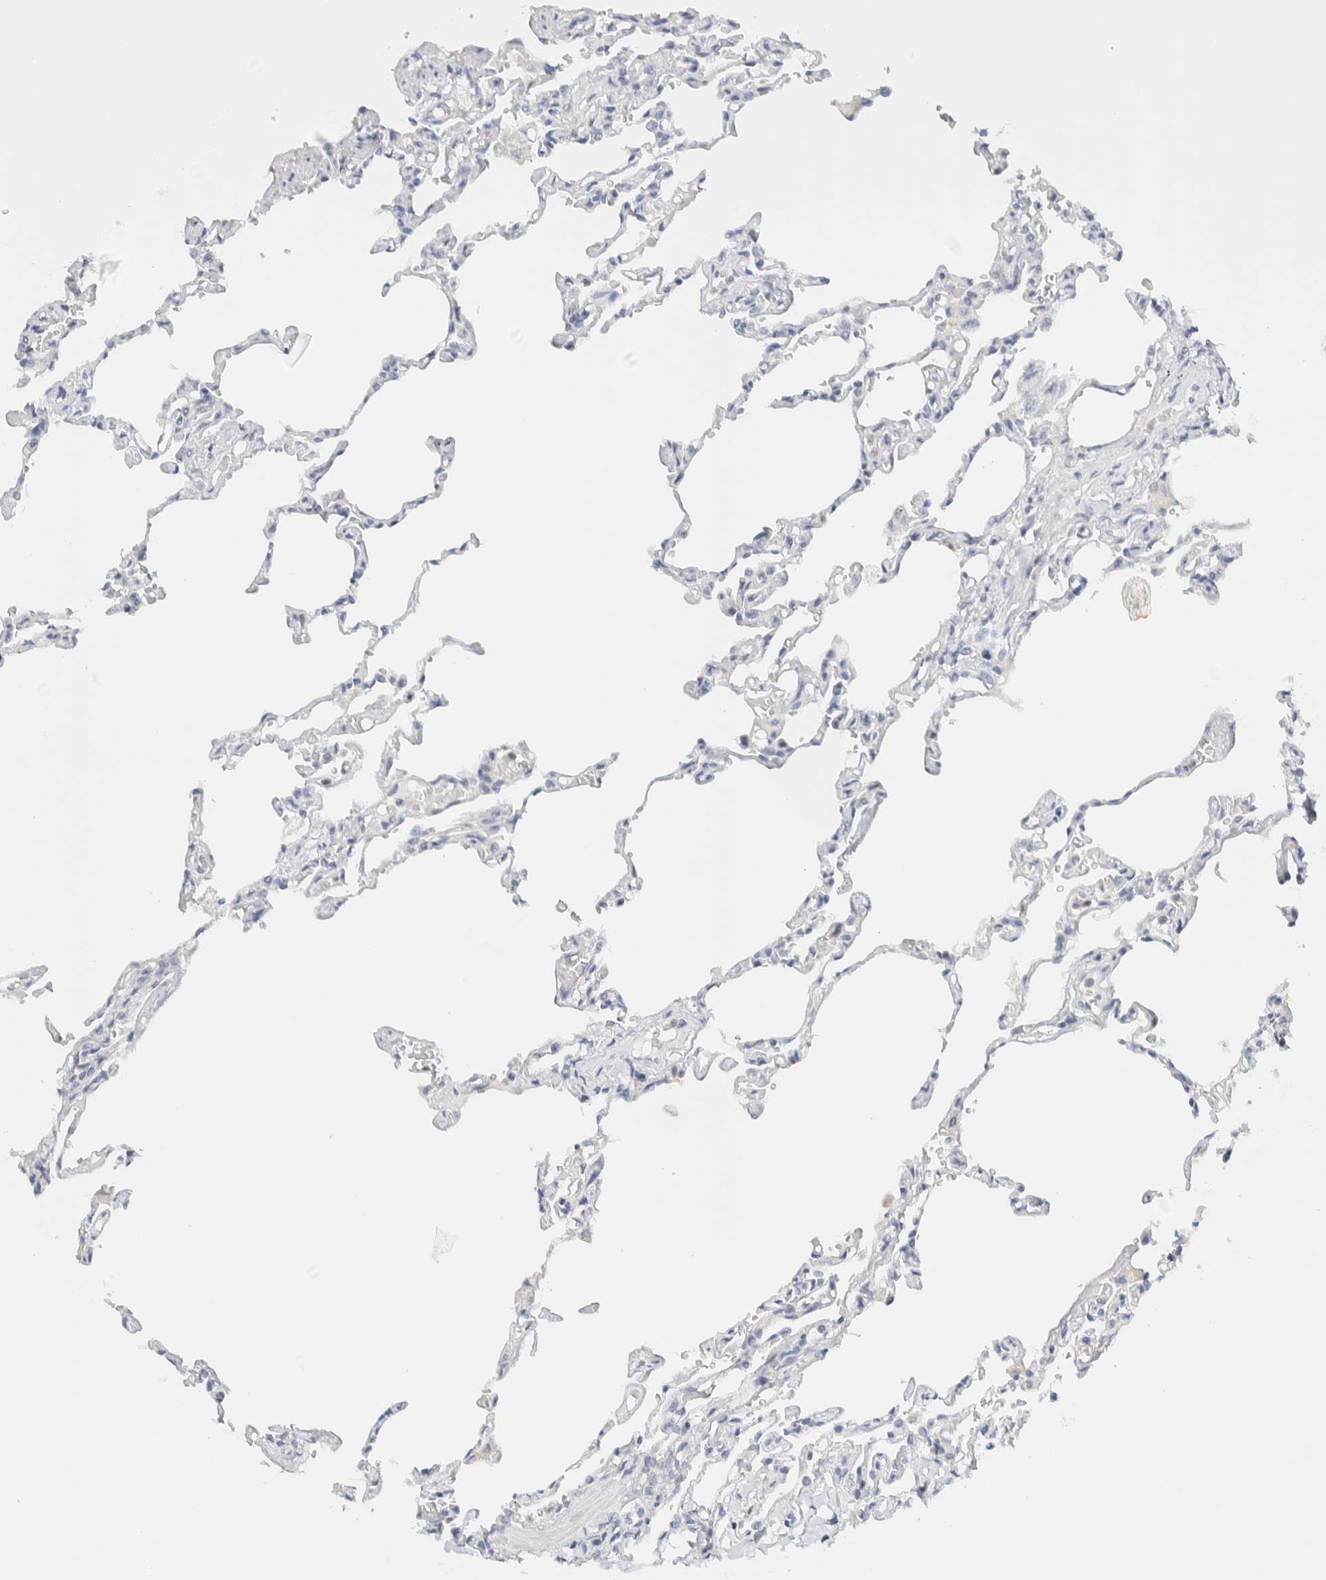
{"staining": {"intensity": "negative", "quantity": "none", "location": "none"}, "tissue": "lung", "cell_type": "Alveolar cells", "image_type": "normal", "snomed": [{"axis": "morphology", "description": "Normal tissue, NOS"}, {"axis": "topography", "description": "Lung"}], "caption": "An immunohistochemistry photomicrograph of unremarkable lung is shown. There is no staining in alveolar cells of lung.", "gene": "NDE1", "patient": {"sex": "male", "age": 21}}